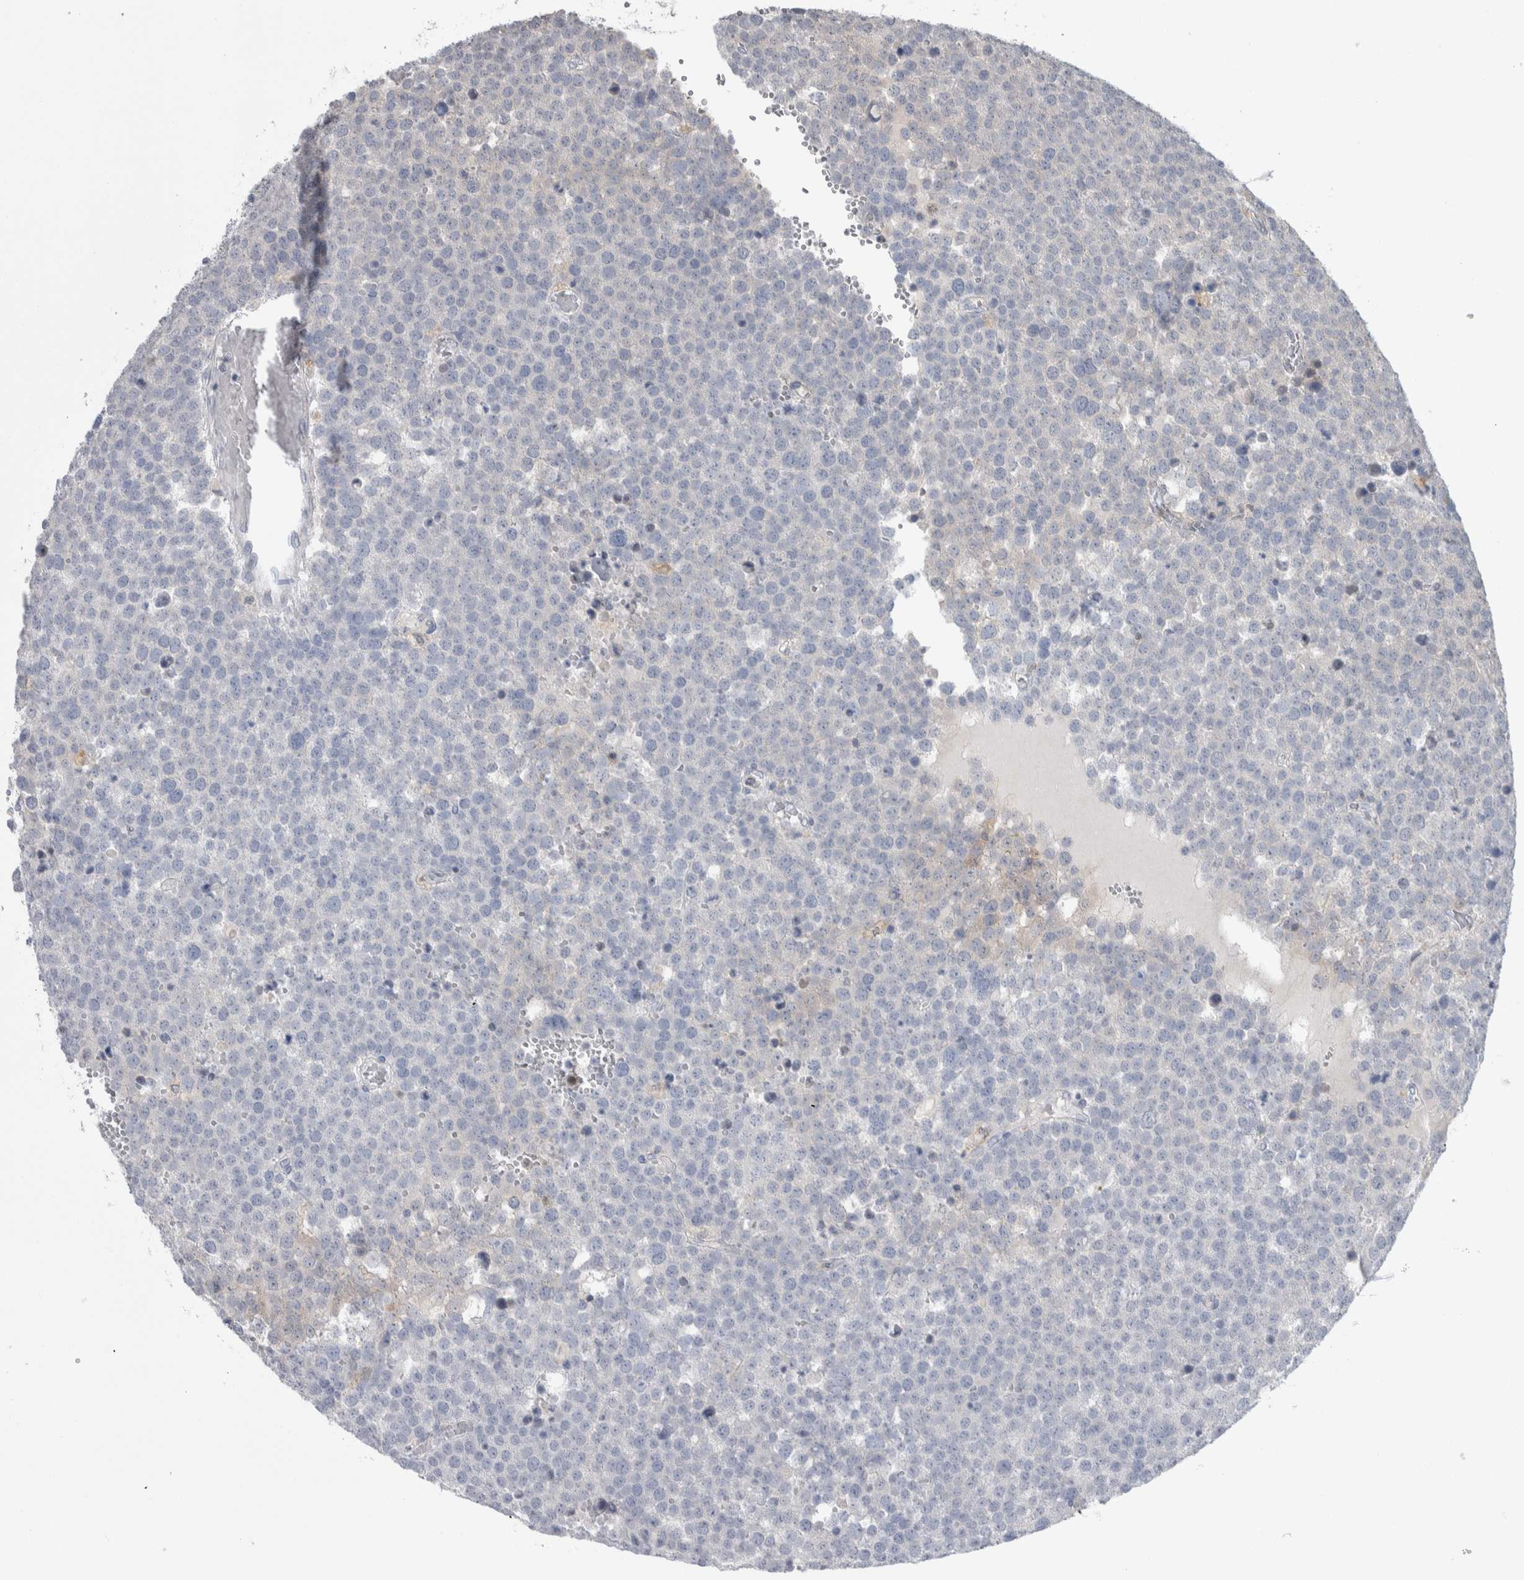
{"staining": {"intensity": "negative", "quantity": "none", "location": "none"}, "tissue": "testis cancer", "cell_type": "Tumor cells", "image_type": "cancer", "snomed": [{"axis": "morphology", "description": "Seminoma, NOS"}, {"axis": "topography", "description": "Testis"}], "caption": "Tumor cells are negative for protein expression in human seminoma (testis). (DAB immunohistochemistry (IHC), high magnification).", "gene": "HTATIP2", "patient": {"sex": "male", "age": 71}}